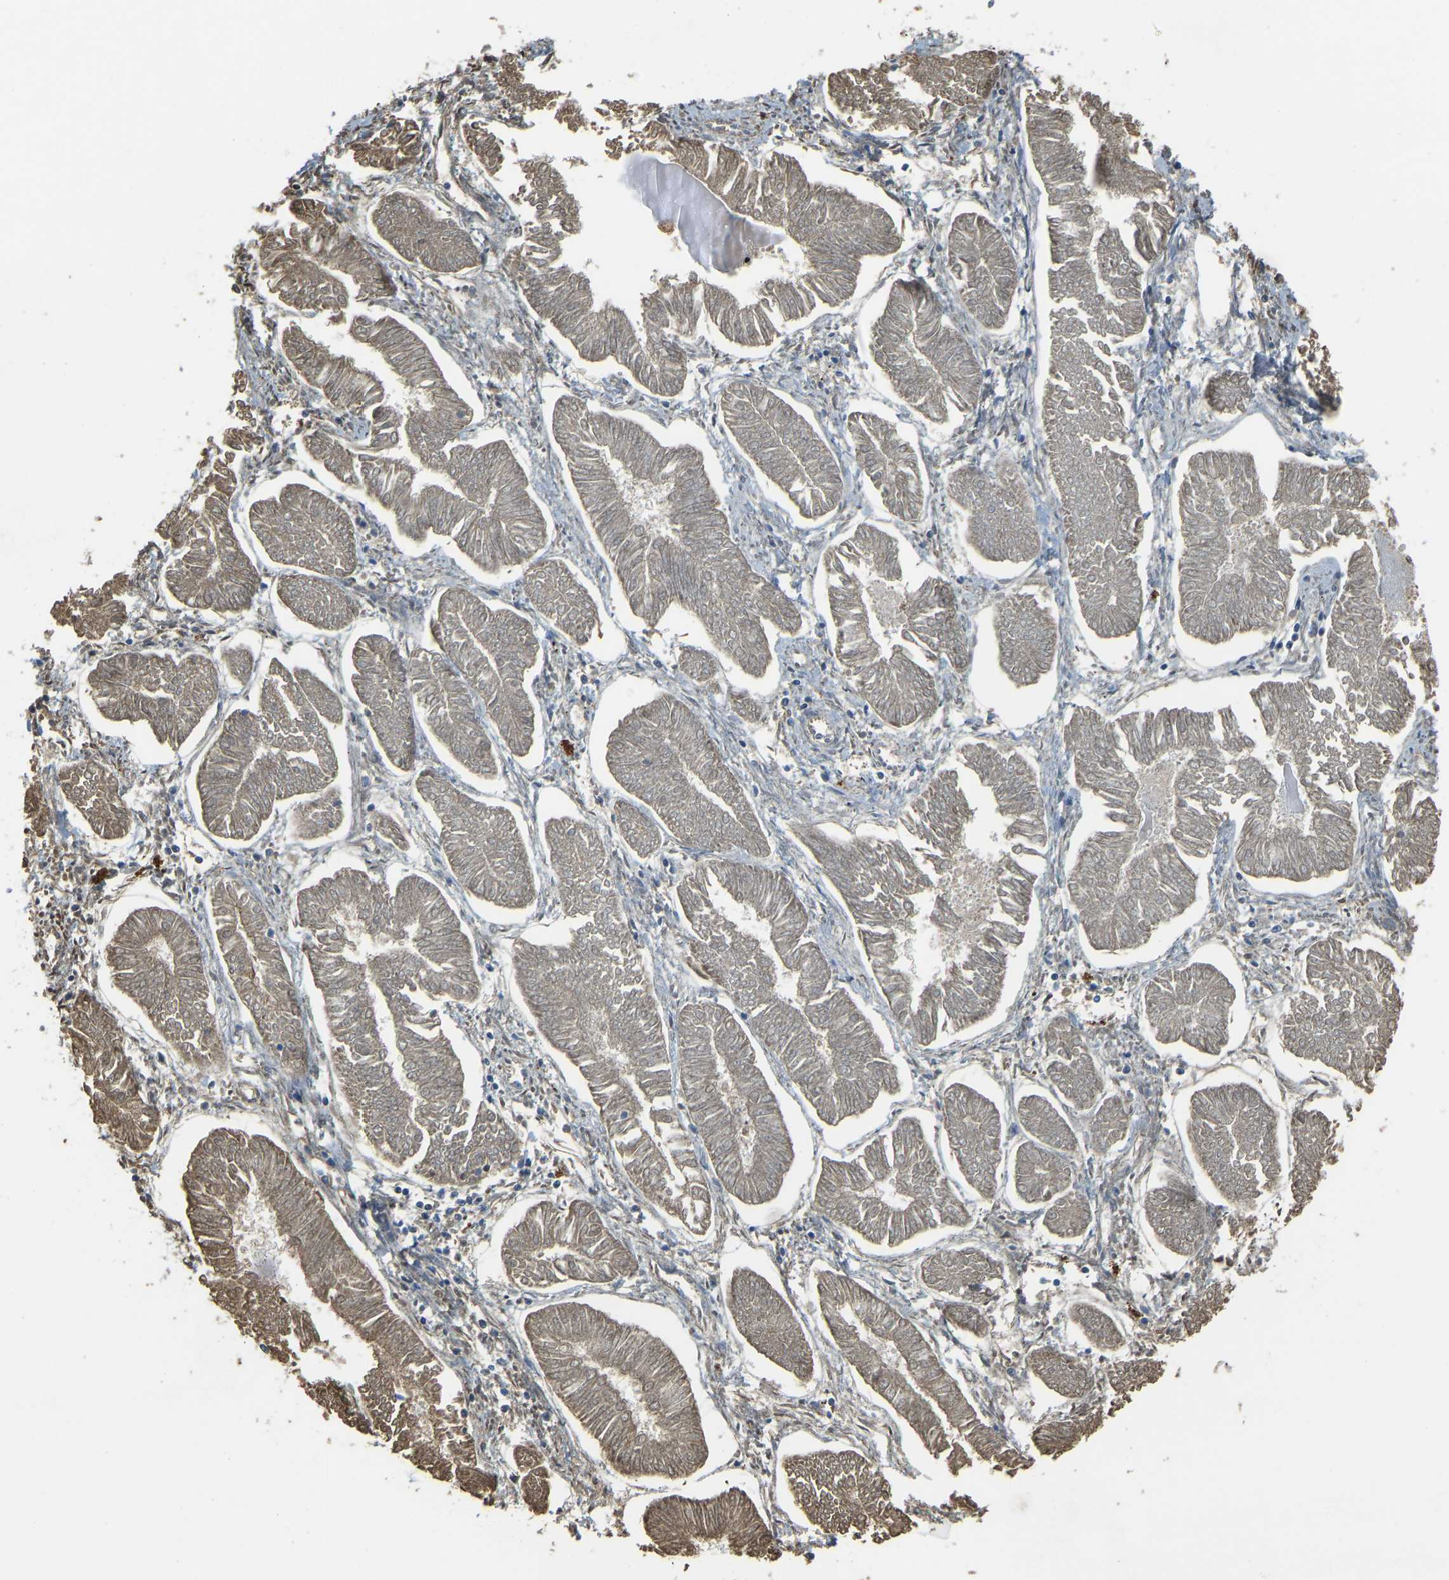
{"staining": {"intensity": "weak", "quantity": ">75%", "location": "cytoplasmic/membranous"}, "tissue": "endometrial cancer", "cell_type": "Tumor cells", "image_type": "cancer", "snomed": [{"axis": "morphology", "description": "Adenocarcinoma, NOS"}, {"axis": "topography", "description": "Endometrium"}], "caption": "DAB immunohistochemical staining of endometrial cancer reveals weak cytoplasmic/membranous protein expression in about >75% of tumor cells.", "gene": "THBS4", "patient": {"sex": "female", "age": 53}}